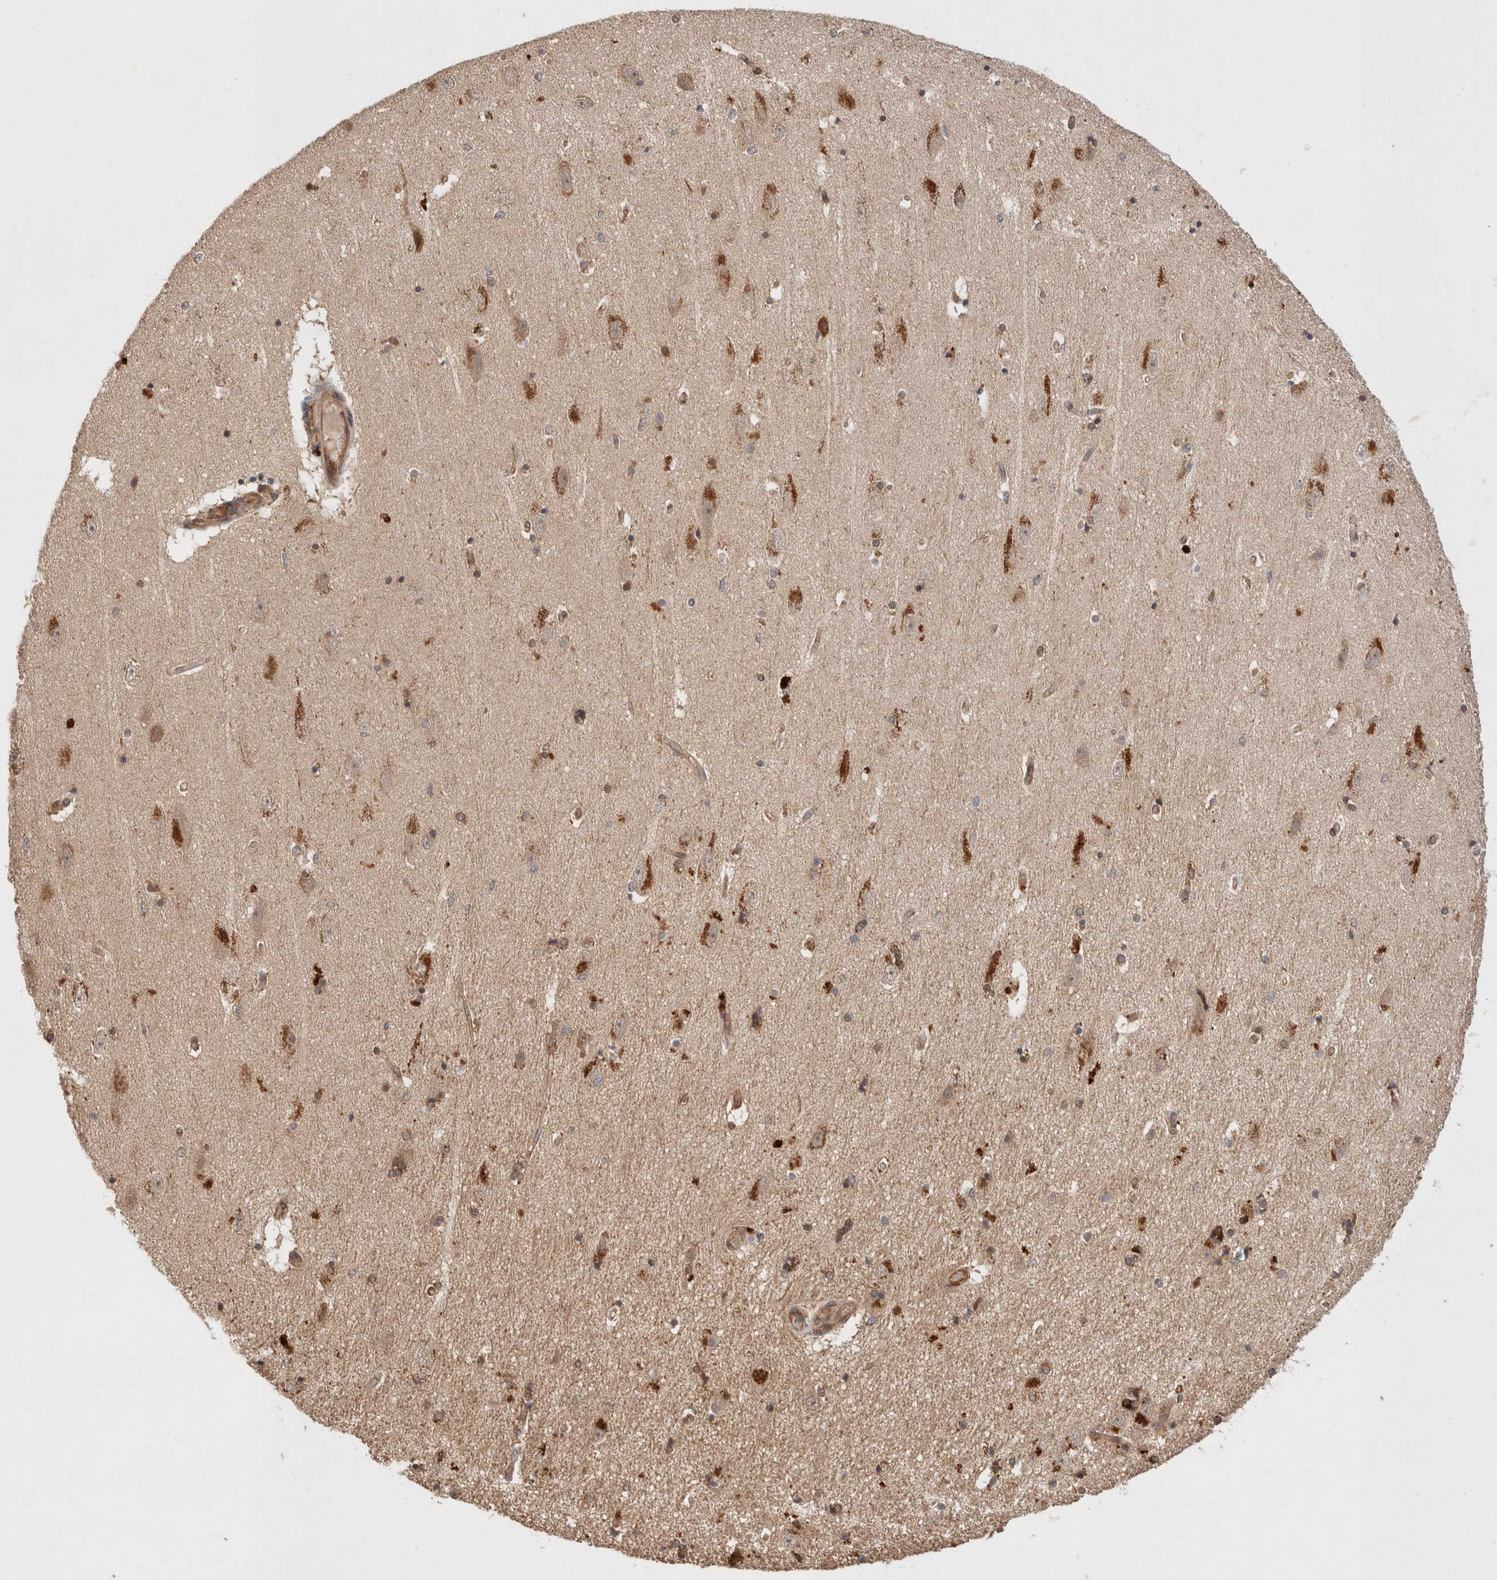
{"staining": {"intensity": "strong", "quantity": "<25%", "location": "cytoplasmic/membranous"}, "tissue": "hippocampus", "cell_type": "Glial cells", "image_type": "normal", "snomed": [{"axis": "morphology", "description": "Normal tissue, NOS"}, {"axis": "topography", "description": "Hippocampus"}], "caption": "Normal hippocampus exhibits strong cytoplasmic/membranous expression in approximately <25% of glial cells The staining was performed using DAB (3,3'-diaminobenzidine) to visualize the protein expression in brown, while the nuclei were stained in blue with hematoxylin (Magnification: 20x)..", "gene": "KLHL20", "patient": {"sex": "female", "age": 54}}